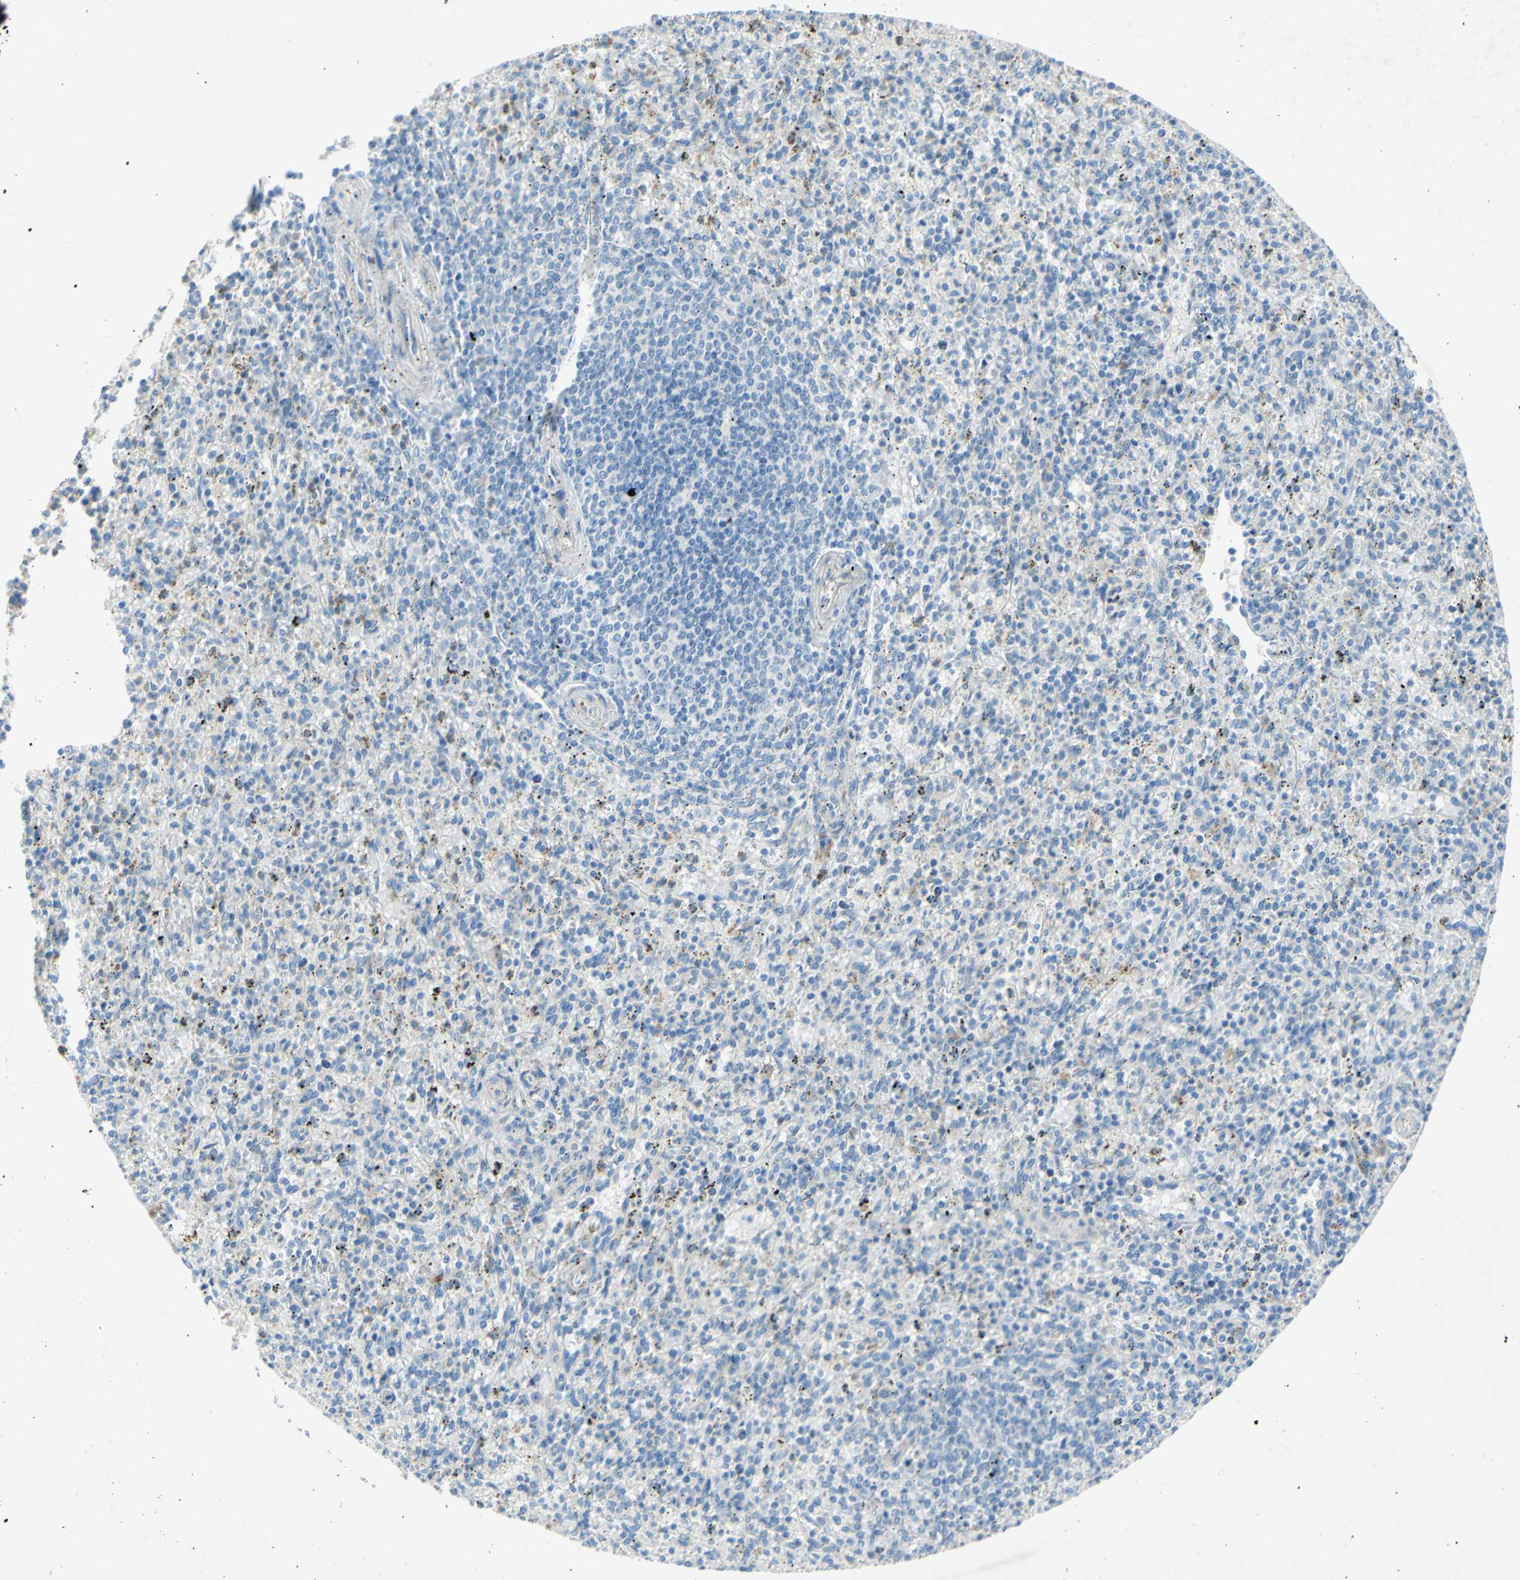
{"staining": {"intensity": "negative", "quantity": "none", "location": "none"}, "tissue": "spleen", "cell_type": "Cells in red pulp", "image_type": "normal", "snomed": [{"axis": "morphology", "description": "Normal tissue, NOS"}, {"axis": "topography", "description": "Spleen"}], "caption": "Immunohistochemical staining of unremarkable human spleen displays no significant positivity in cells in red pulp. (Stains: DAB (3,3'-diaminobenzidine) IHC with hematoxylin counter stain, Microscopy: brightfield microscopy at high magnification).", "gene": "TMIGD2", "patient": {"sex": "male", "age": 72}}